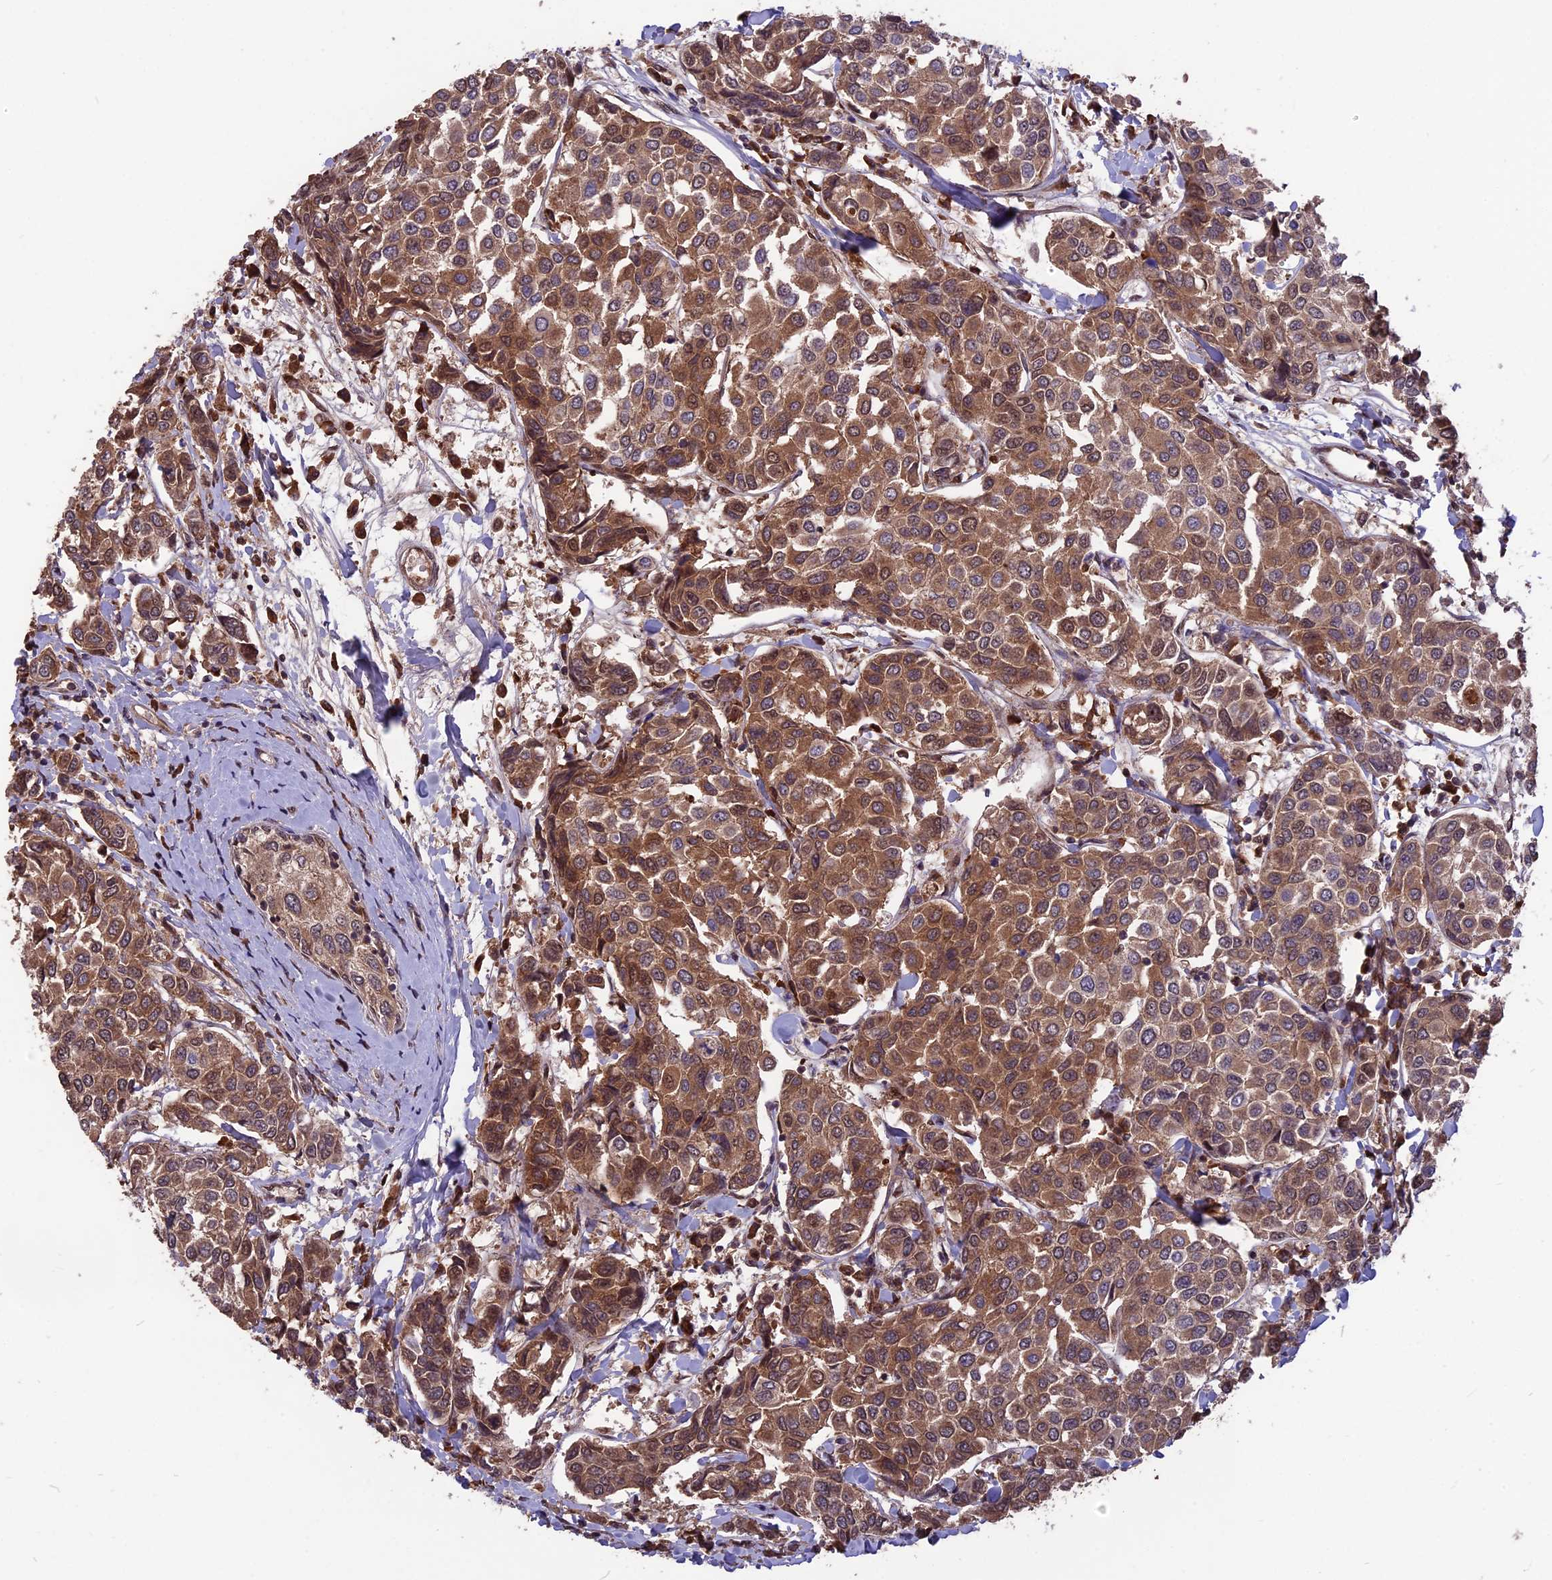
{"staining": {"intensity": "moderate", "quantity": ">75%", "location": "cytoplasmic/membranous,nuclear"}, "tissue": "breast cancer", "cell_type": "Tumor cells", "image_type": "cancer", "snomed": [{"axis": "morphology", "description": "Duct carcinoma"}, {"axis": "topography", "description": "Breast"}], "caption": "Protein expression analysis of breast invasive ductal carcinoma reveals moderate cytoplasmic/membranous and nuclear positivity in approximately >75% of tumor cells. (DAB (3,3'-diaminobenzidine) = brown stain, brightfield microscopy at high magnification).", "gene": "ZNF598", "patient": {"sex": "female", "age": 55}}